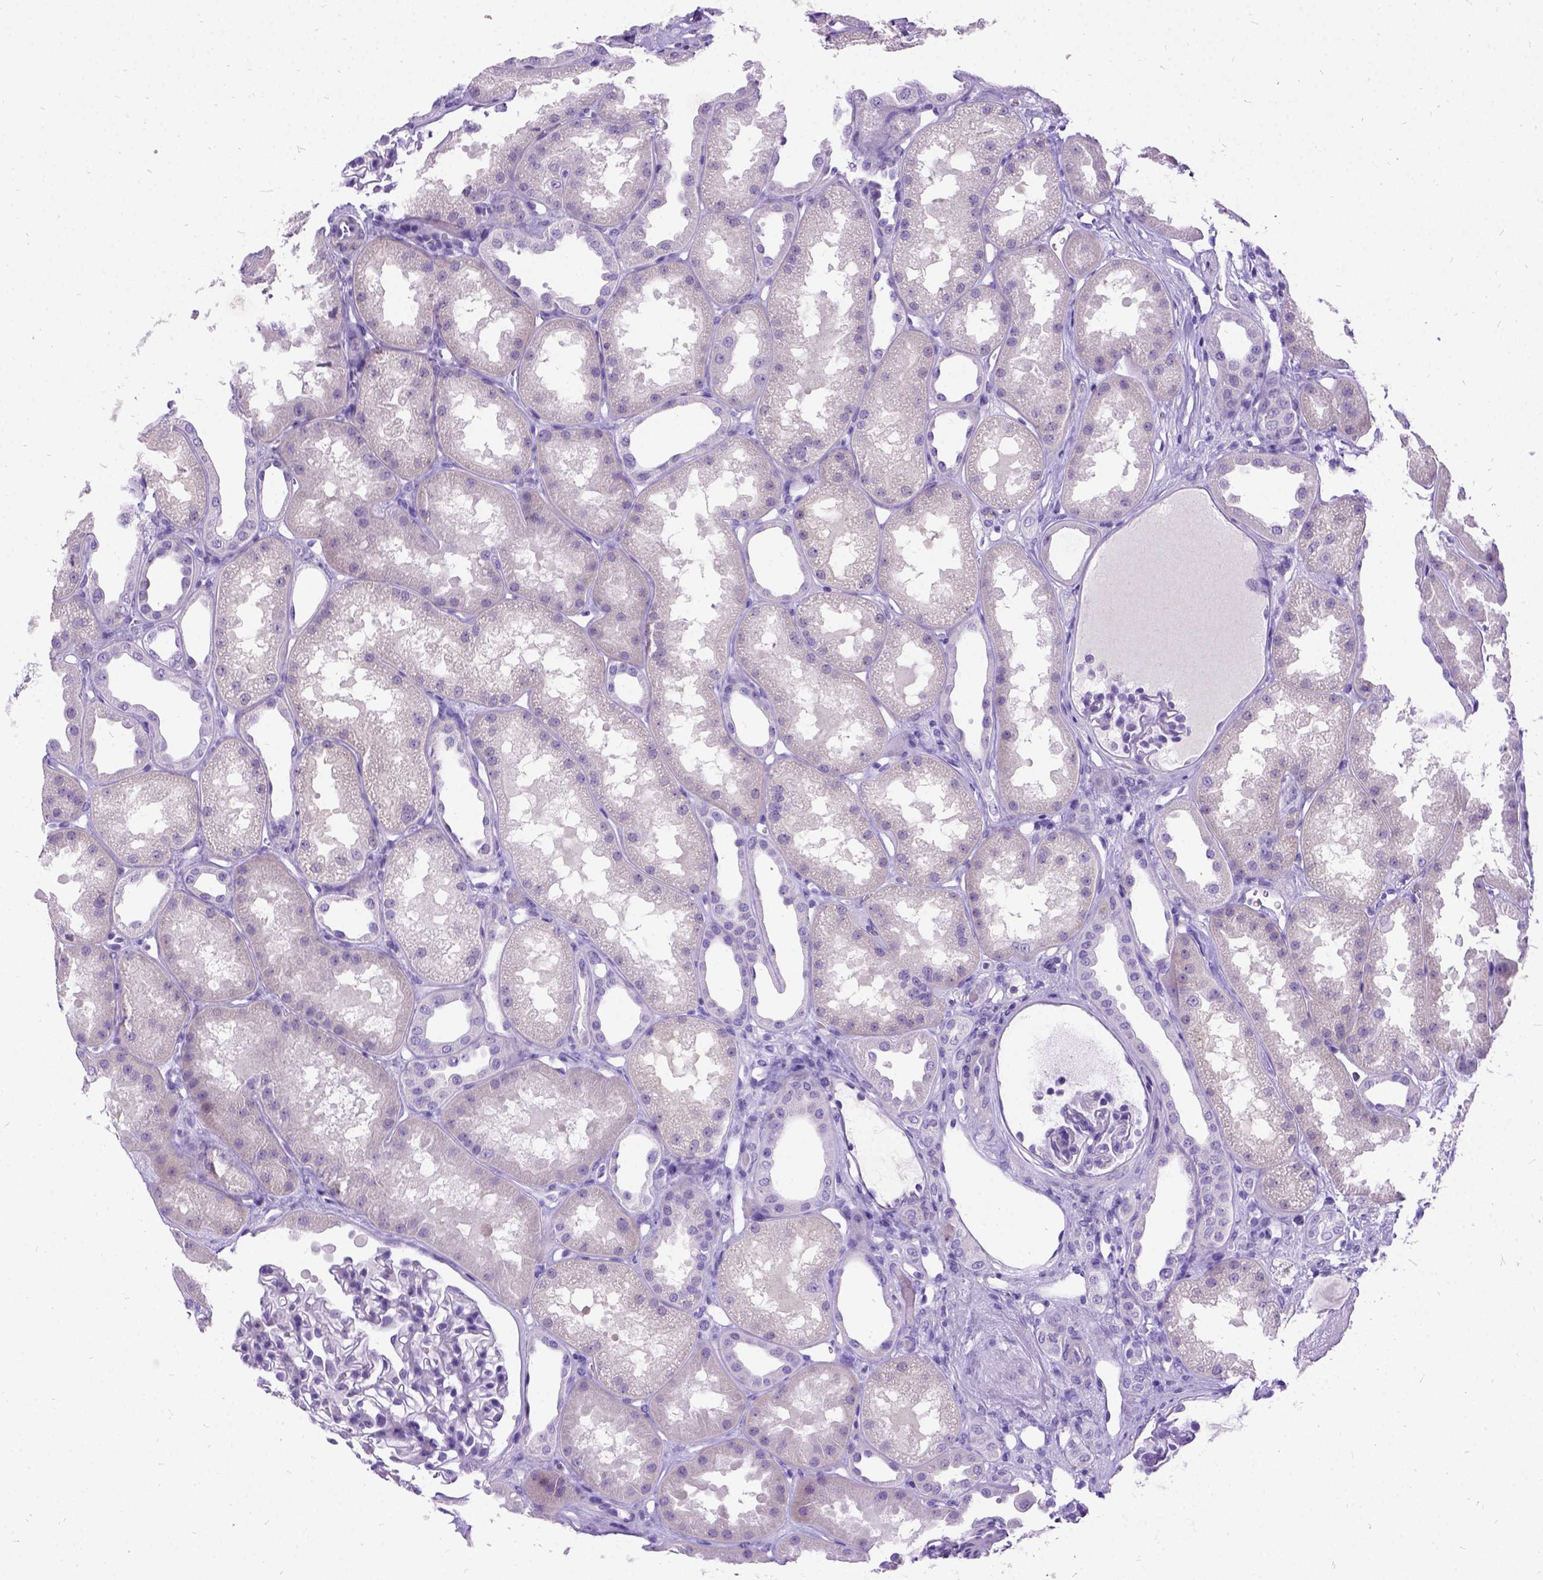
{"staining": {"intensity": "negative", "quantity": "none", "location": "none"}, "tissue": "kidney", "cell_type": "Cells in glomeruli", "image_type": "normal", "snomed": [{"axis": "morphology", "description": "Normal tissue, NOS"}, {"axis": "topography", "description": "Kidney"}], "caption": "IHC image of normal human kidney stained for a protein (brown), which reveals no expression in cells in glomeruli.", "gene": "ENSG00000254979", "patient": {"sex": "male", "age": 61}}